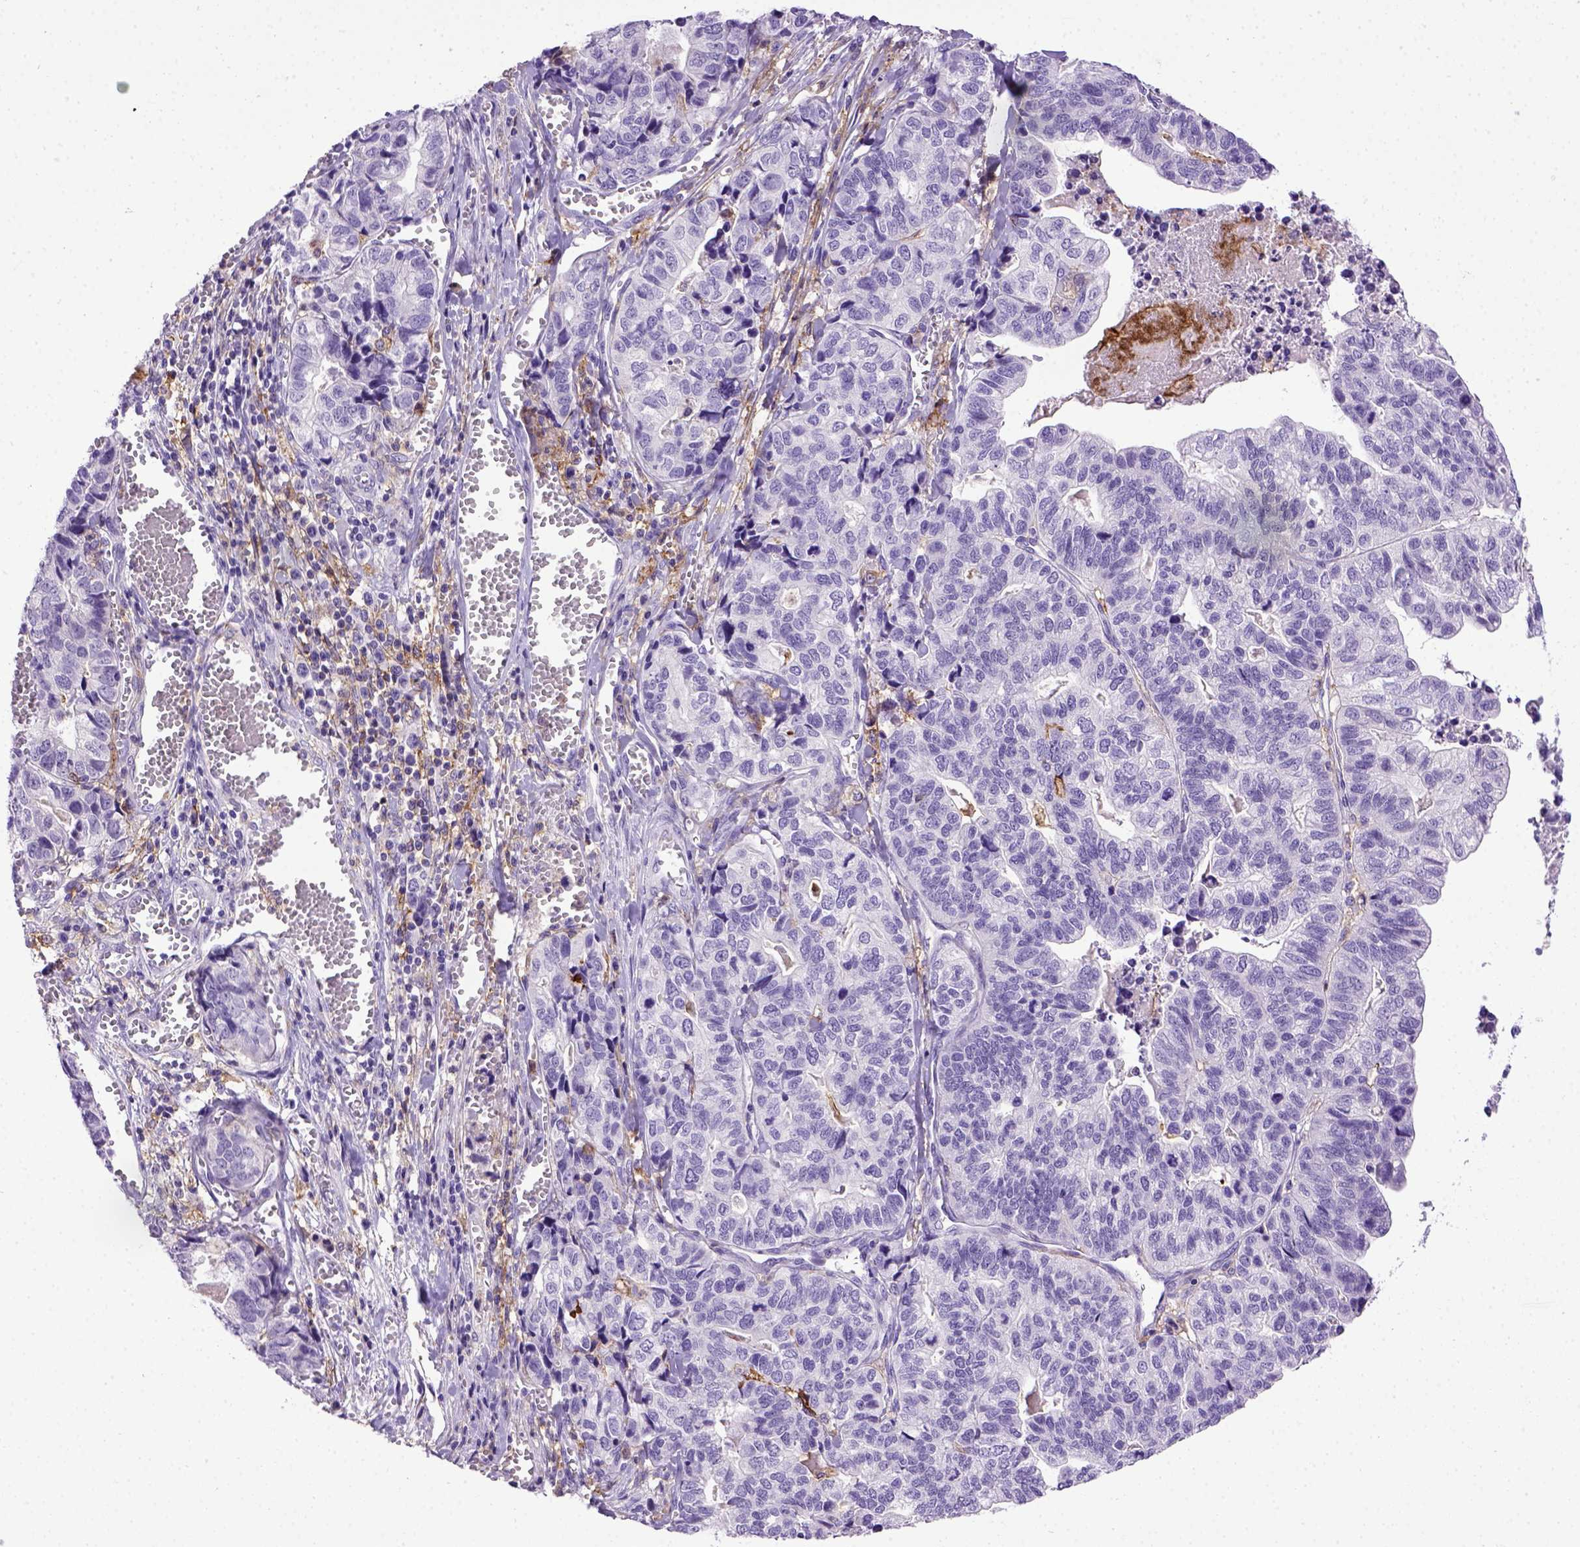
{"staining": {"intensity": "negative", "quantity": "none", "location": "none"}, "tissue": "stomach cancer", "cell_type": "Tumor cells", "image_type": "cancer", "snomed": [{"axis": "morphology", "description": "Adenocarcinoma, NOS"}, {"axis": "topography", "description": "Stomach, upper"}], "caption": "An image of adenocarcinoma (stomach) stained for a protein displays no brown staining in tumor cells.", "gene": "ITGAX", "patient": {"sex": "female", "age": 67}}